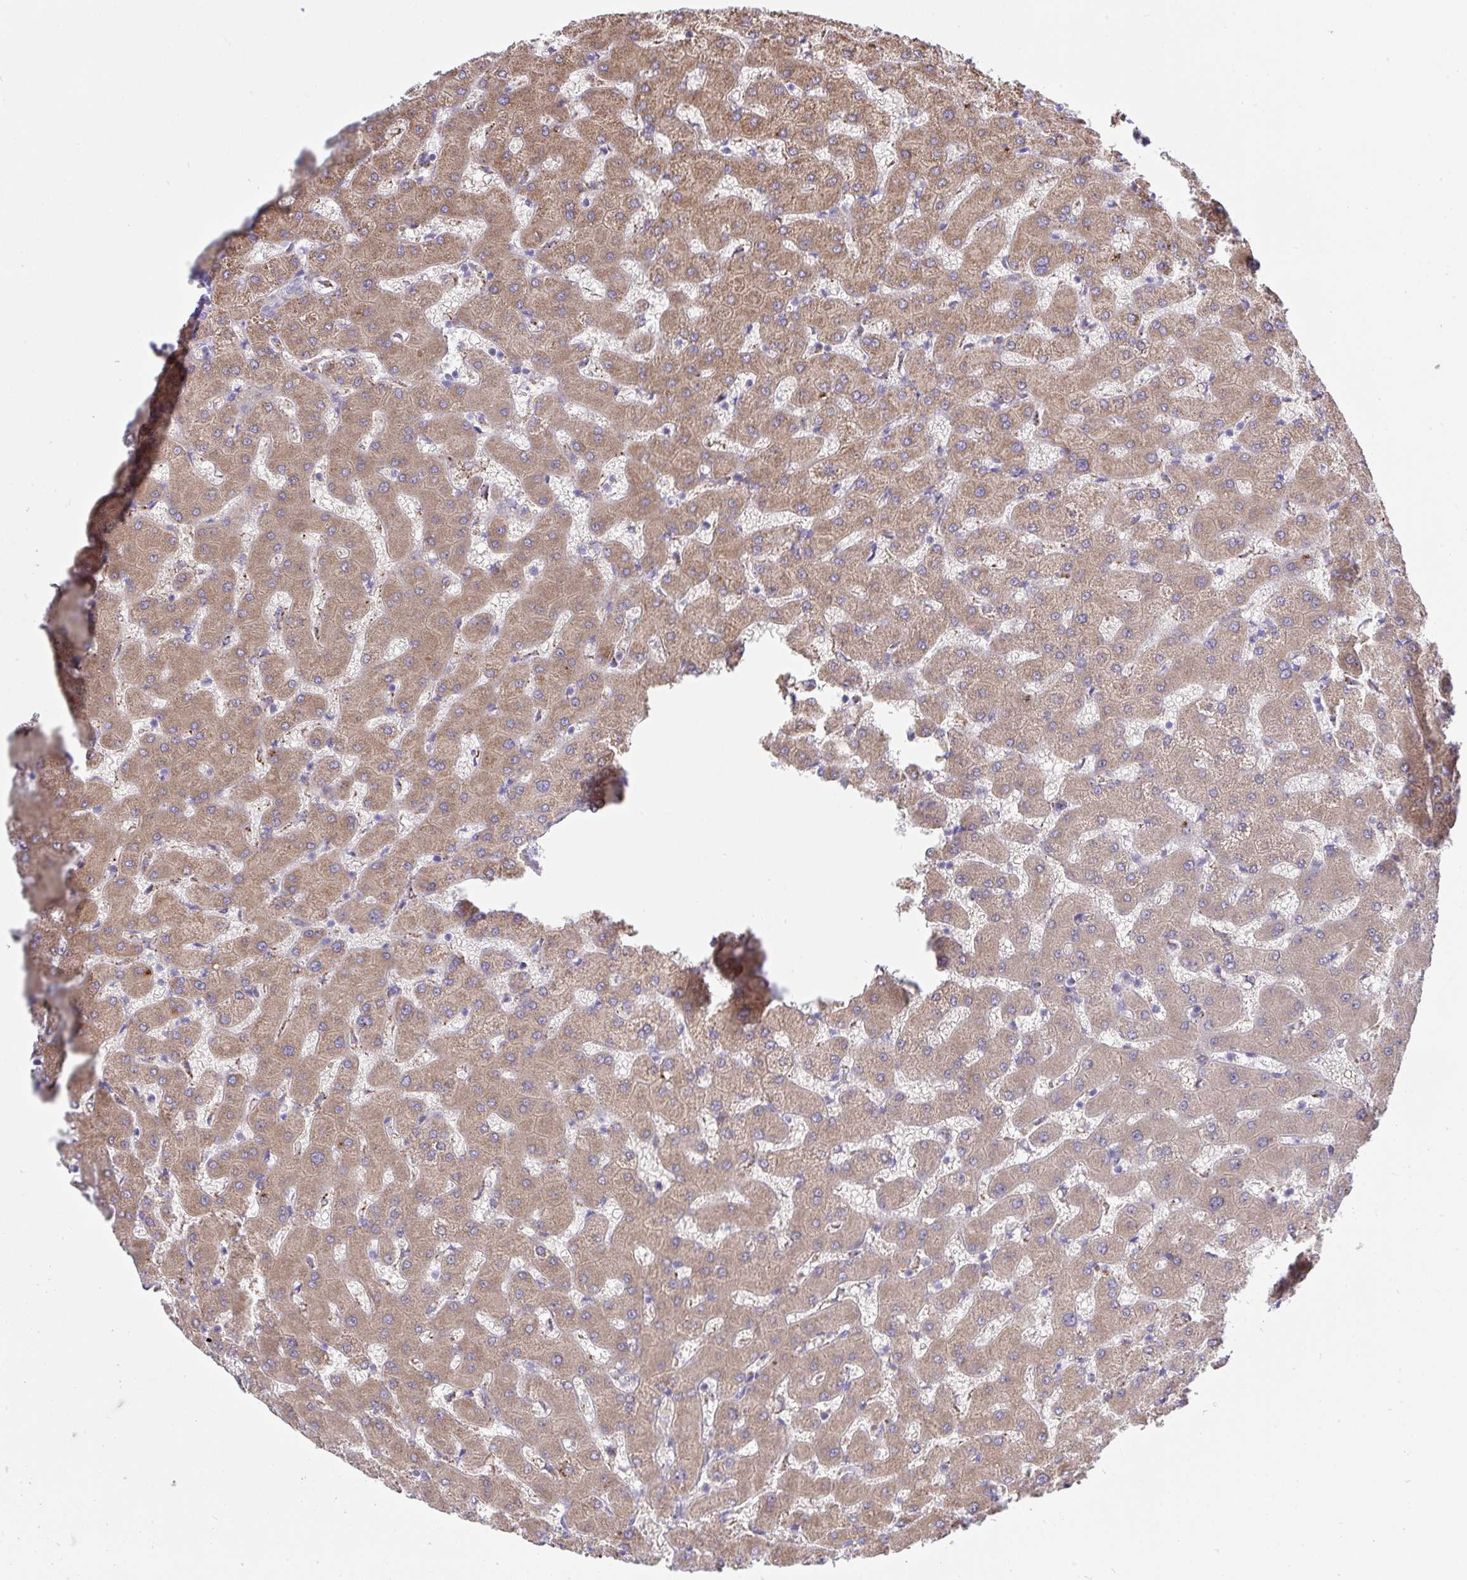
{"staining": {"intensity": "weak", "quantity": "25%-75%", "location": "cytoplasmic/membranous"}, "tissue": "liver", "cell_type": "Cholangiocytes", "image_type": "normal", "snomed": [{"axis": "morphology", "description": "Normal tissue, NOS"}, {"axis": "topography", "description": "Liver"}], "caption": "Protein staining displays weak cytoplasmic/membranous positivity in about 25%-75% of cholangiocytes in unremarkable liver. Nuclei are stained in blue.", "gene": "PLA2G12B", "patient": {"sex": "female", "age": 63}}